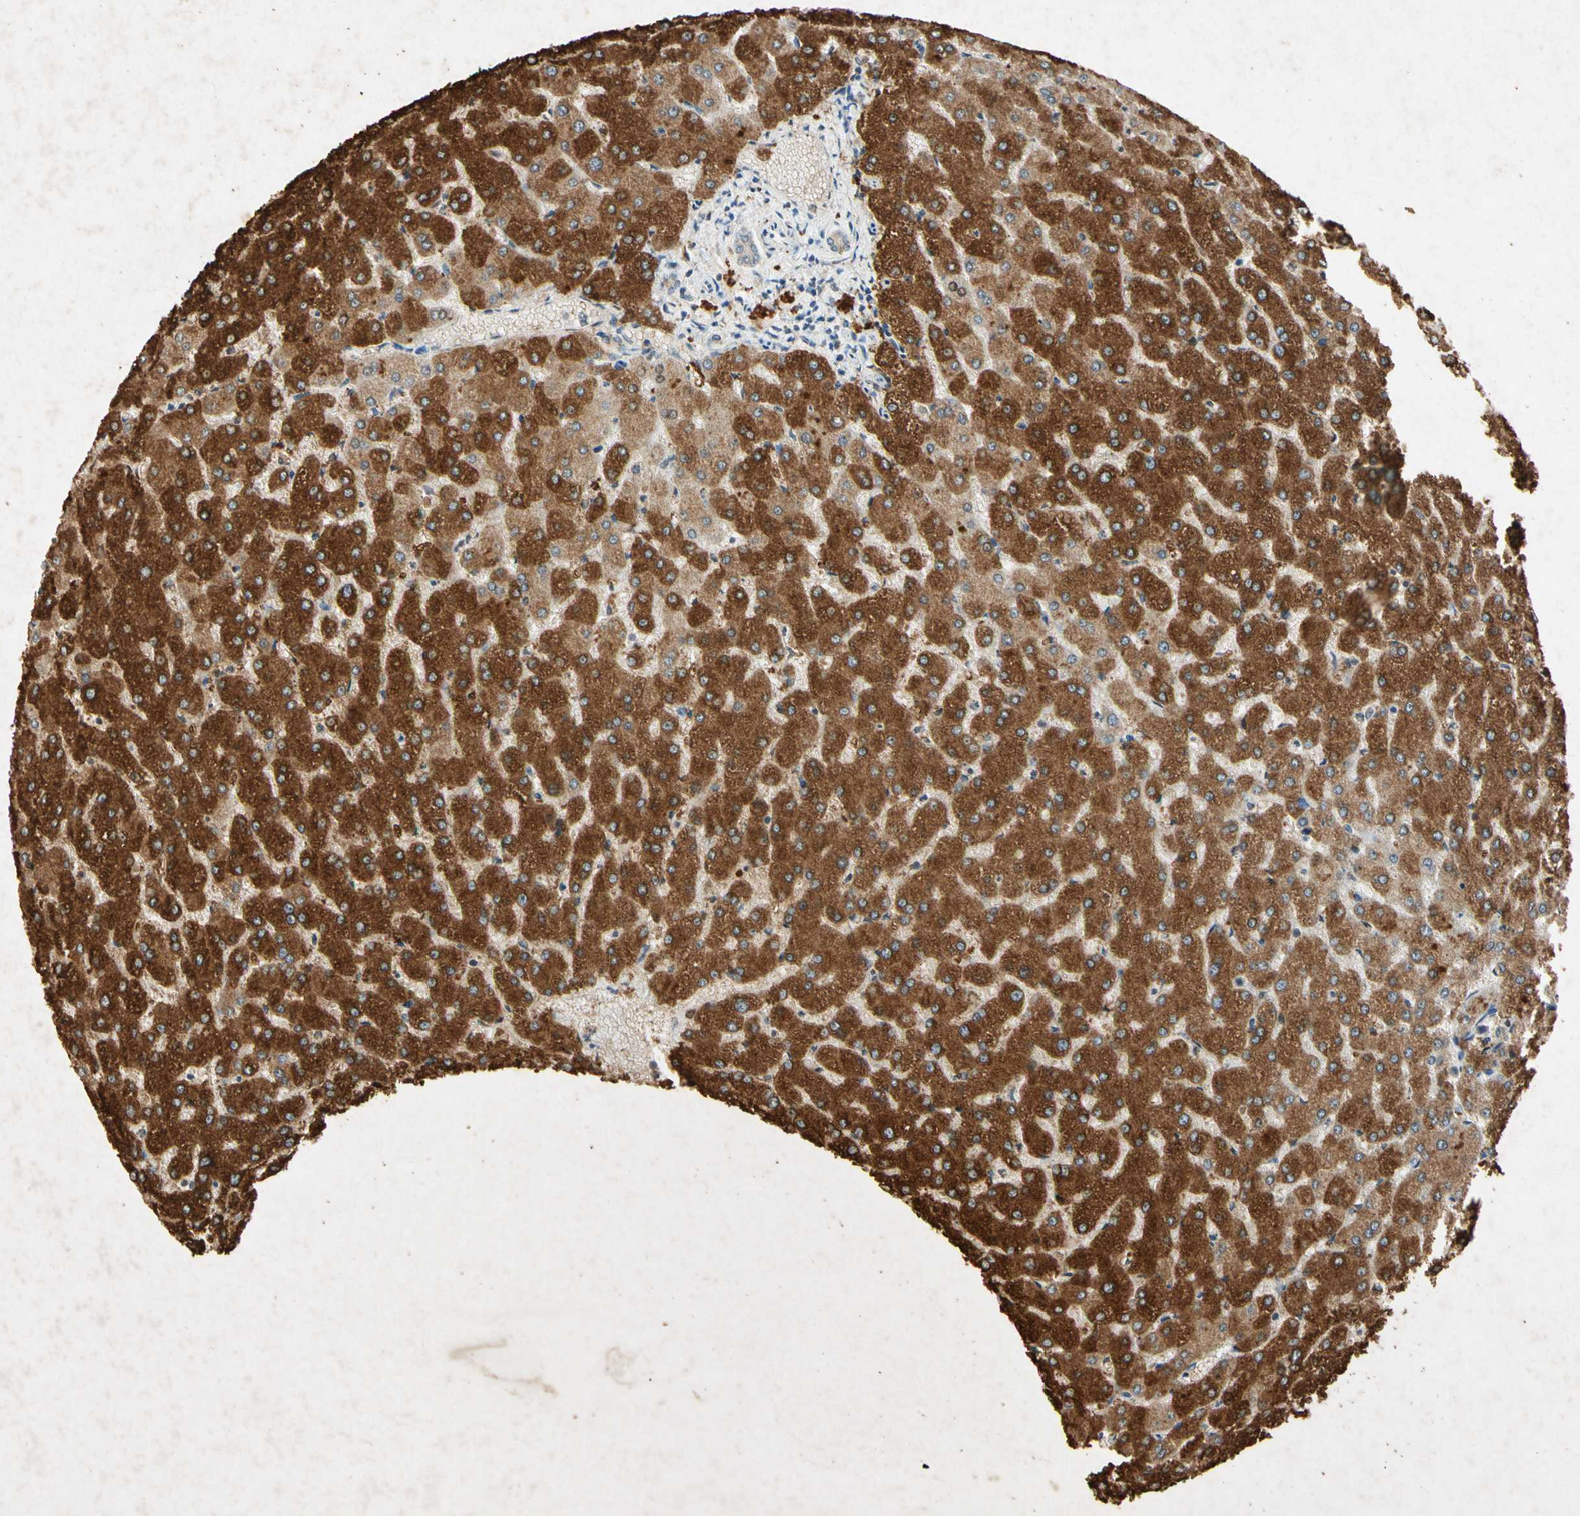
{"staining": {"intensity": "negative", "quantity": "none", "location": "none"}, "tissue": "liver", "cell_type": "Cholangiocytes", "image_type": "normal", "snomed": [{"axis": "morphology", "description": "Normal tissue, NOS"}, {"axis": "topography", "description": "Liver"}], "caption": "Liver was stained to show a protein in brown. There is no significant positivity in cholangiocytes. Brightfield microscopy of immunohistochemistry stained with DAB (brown) and hematoxylin (blue), captured at high magnification.", "gene": "MSRB1", "patient": {"sex": "female", "age": 32}}